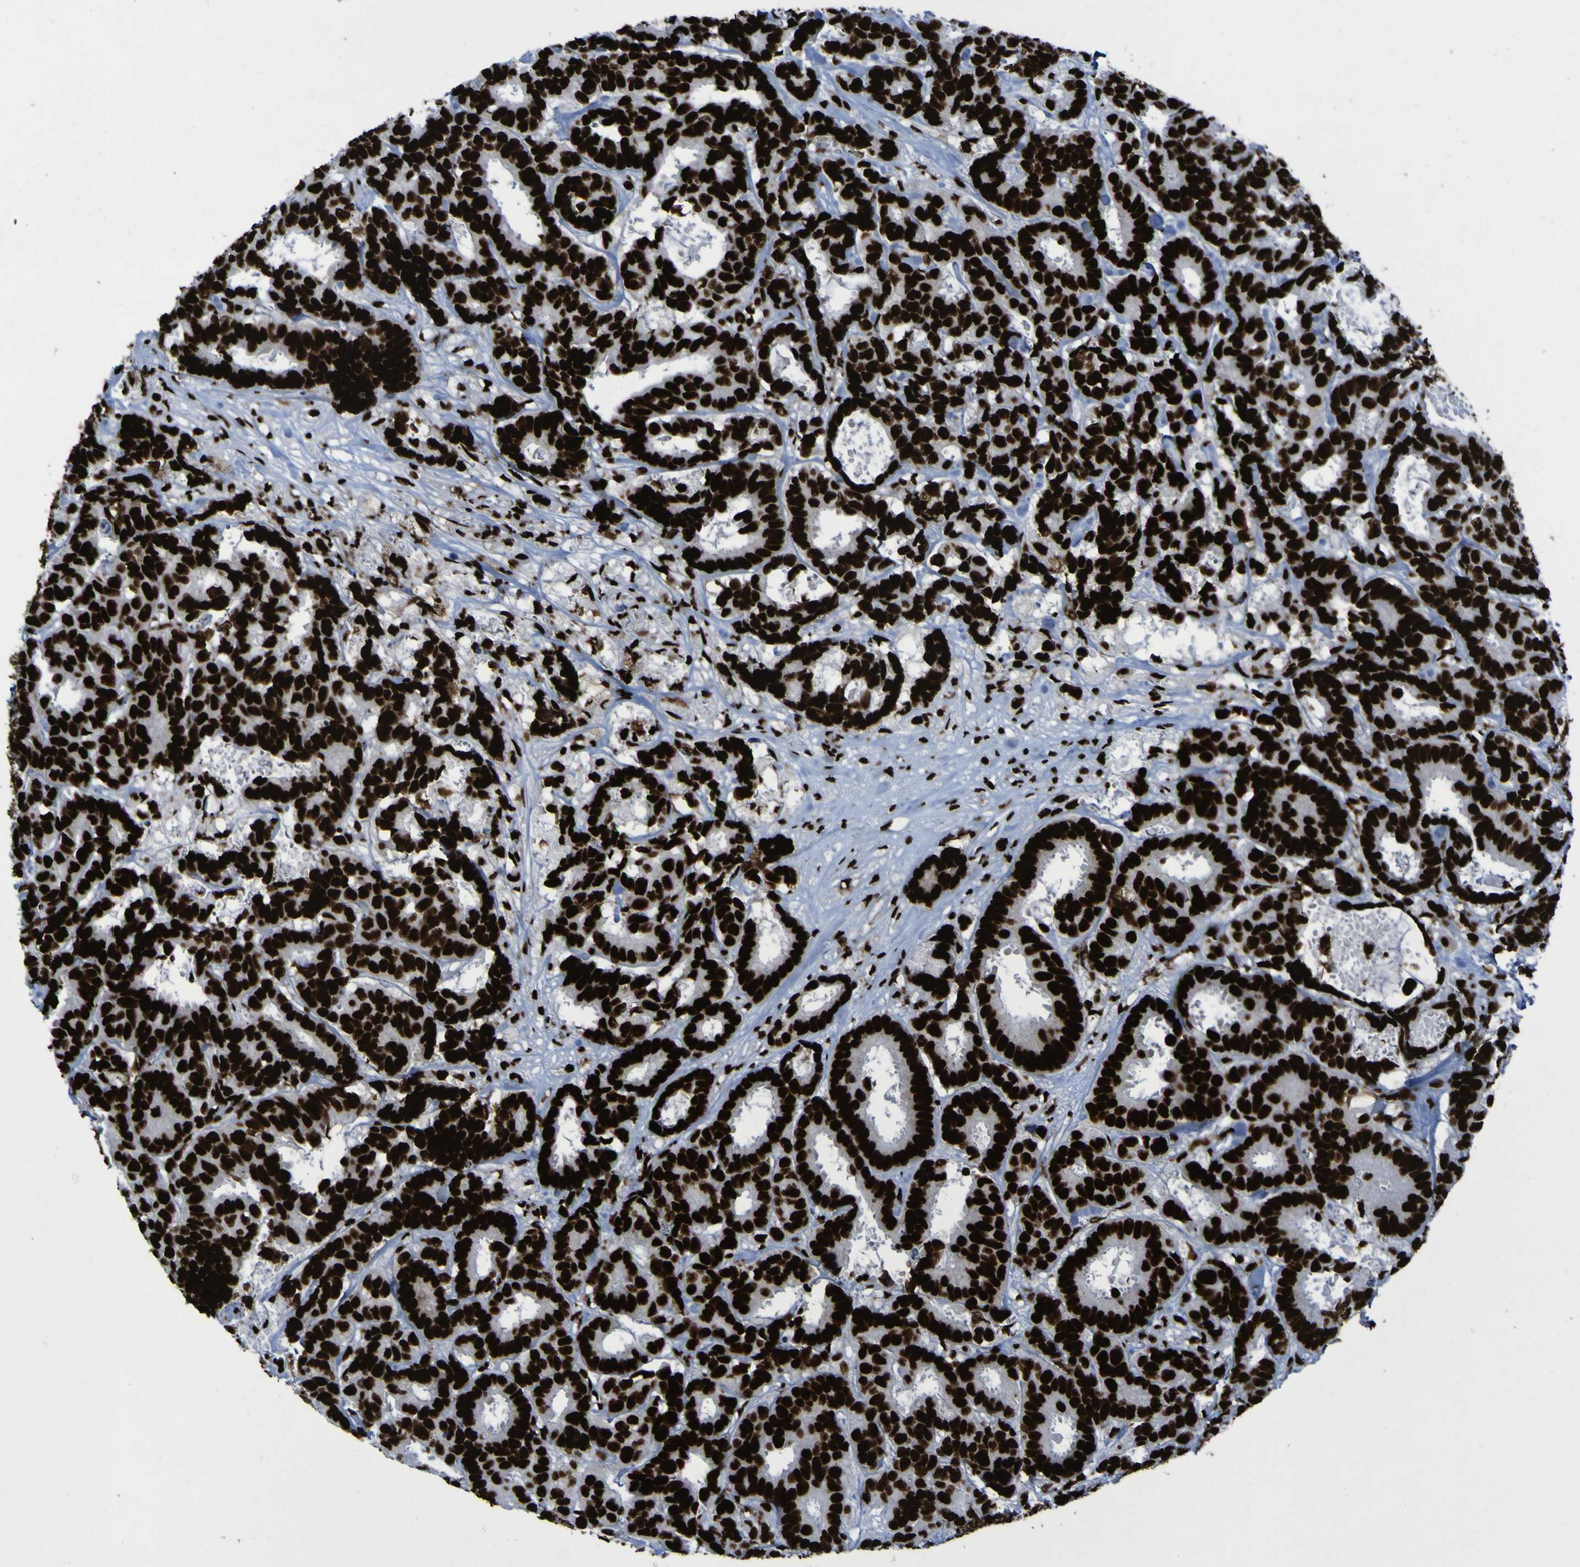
{"staining": {"intensity": "strong", "quantity": ">75%", "location": "nuclear"}, "tissue": "breast cancer", "cell_type": "Tumor cells", "image_type": "cancer", "snomed": [{"axis": "morphology", "description": "Duct carcinoma"}, {"axis": "topography", "description": "Breast"}], "caption": "Immunohistochemistry photomicrograph of human infiltrating ductal carcinoma (breast) stained for a protein (brown), which exhibits high levels of strong nuclear expression in approximately >75% of tumor cells.", "gene": "NPM1", "patient": {"sex": "female", "age": 87}}